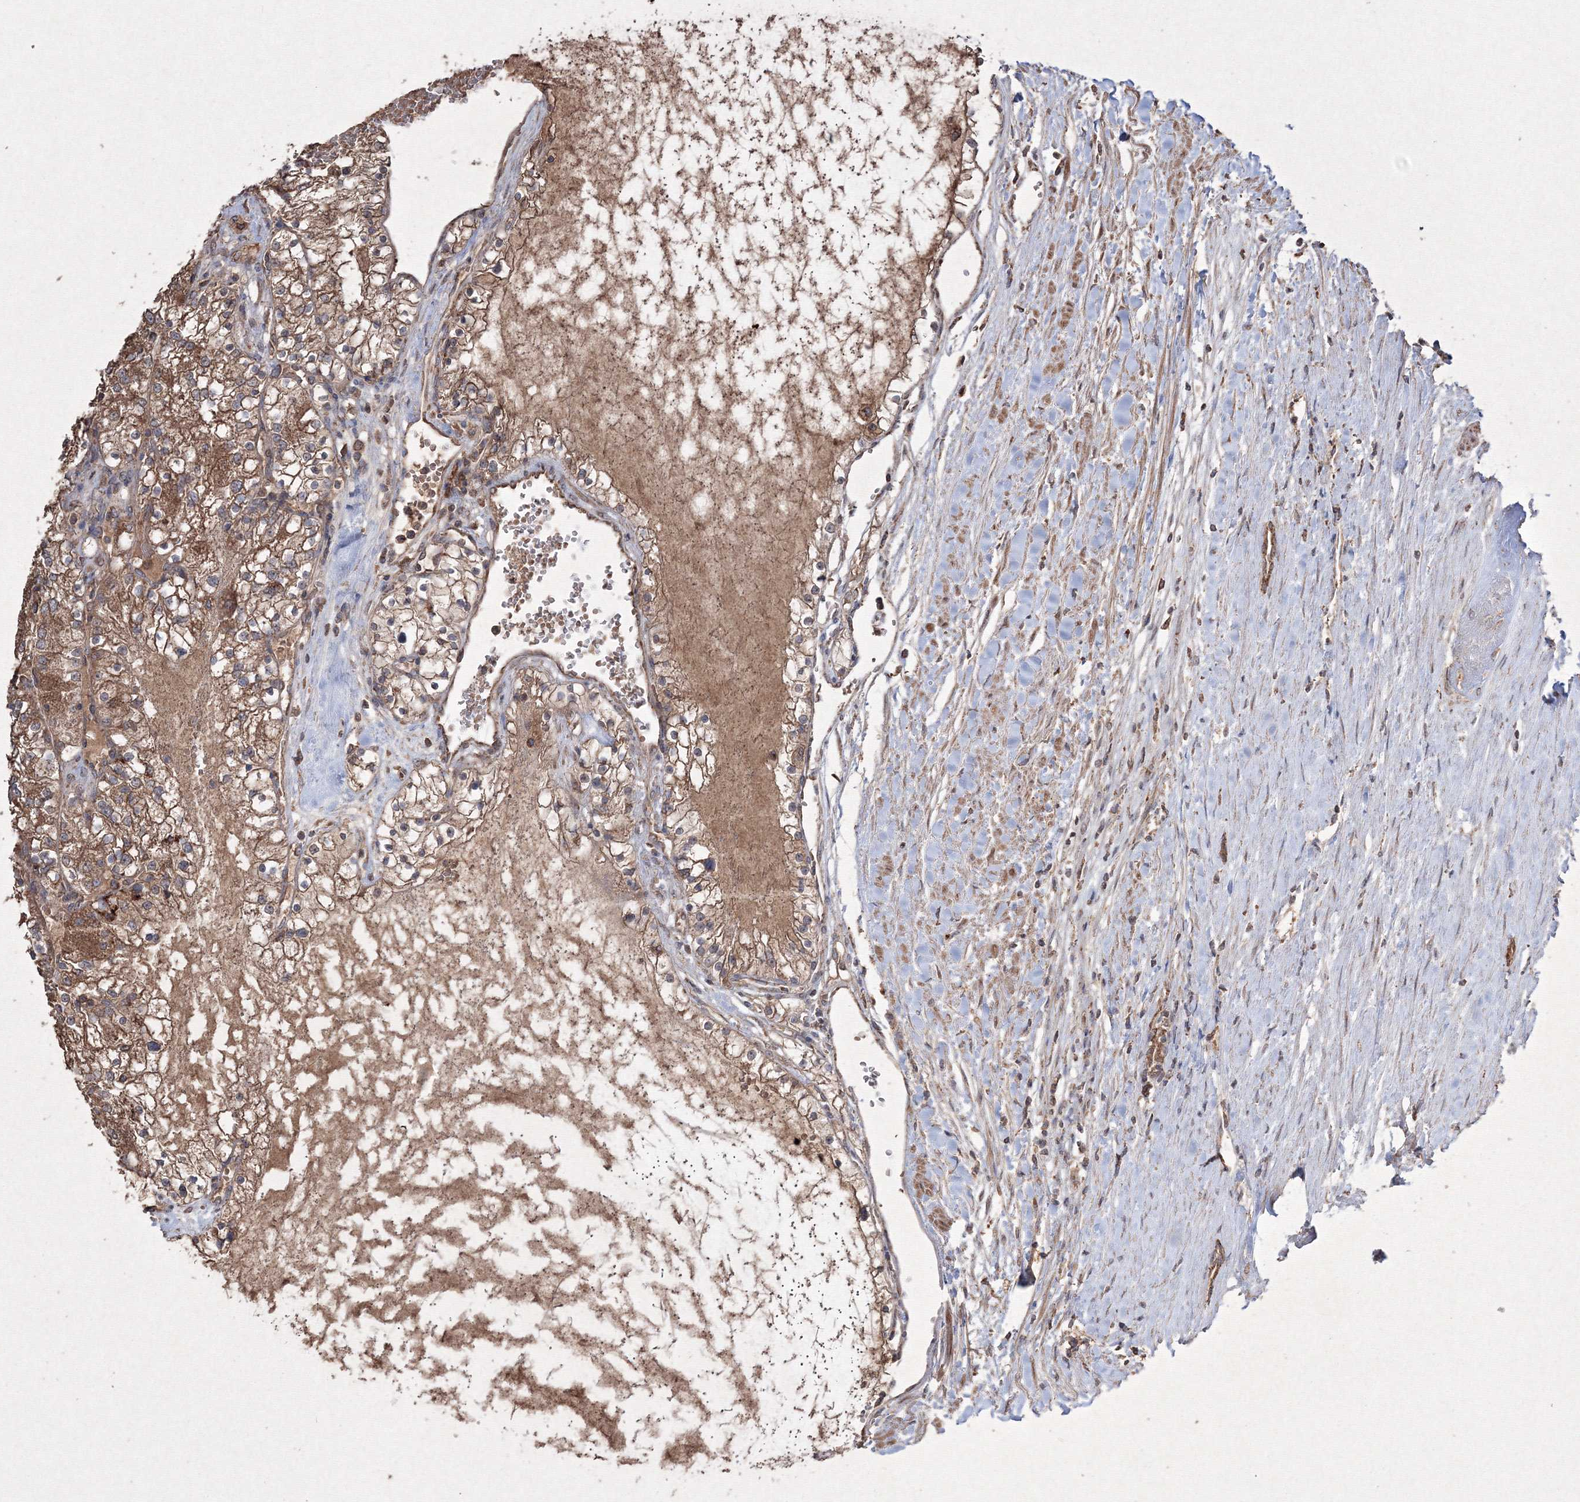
{"staining": {"intensity": "moderate", "quantity": ">75%", "location": "cytoplasmic/membranous"}, "tissue": "renal cancer", "cell_type": "Tumor cells", "image_type": "cancer", "snomed": [{"axis": "morphology", "description": "Normal tissue, NOS"}, {"axis": "morphology", "description": "Adenocarcinoma, NOS"}, {"axis": "topography", "description": "Kidney"}], "caption": "Renal cancer stained for a protein exhibits moderate cytoplasmic/membranous positivity in tumor cells.", "gene": "GRSF1", "patient": {"sex": "male", "age": 68}}